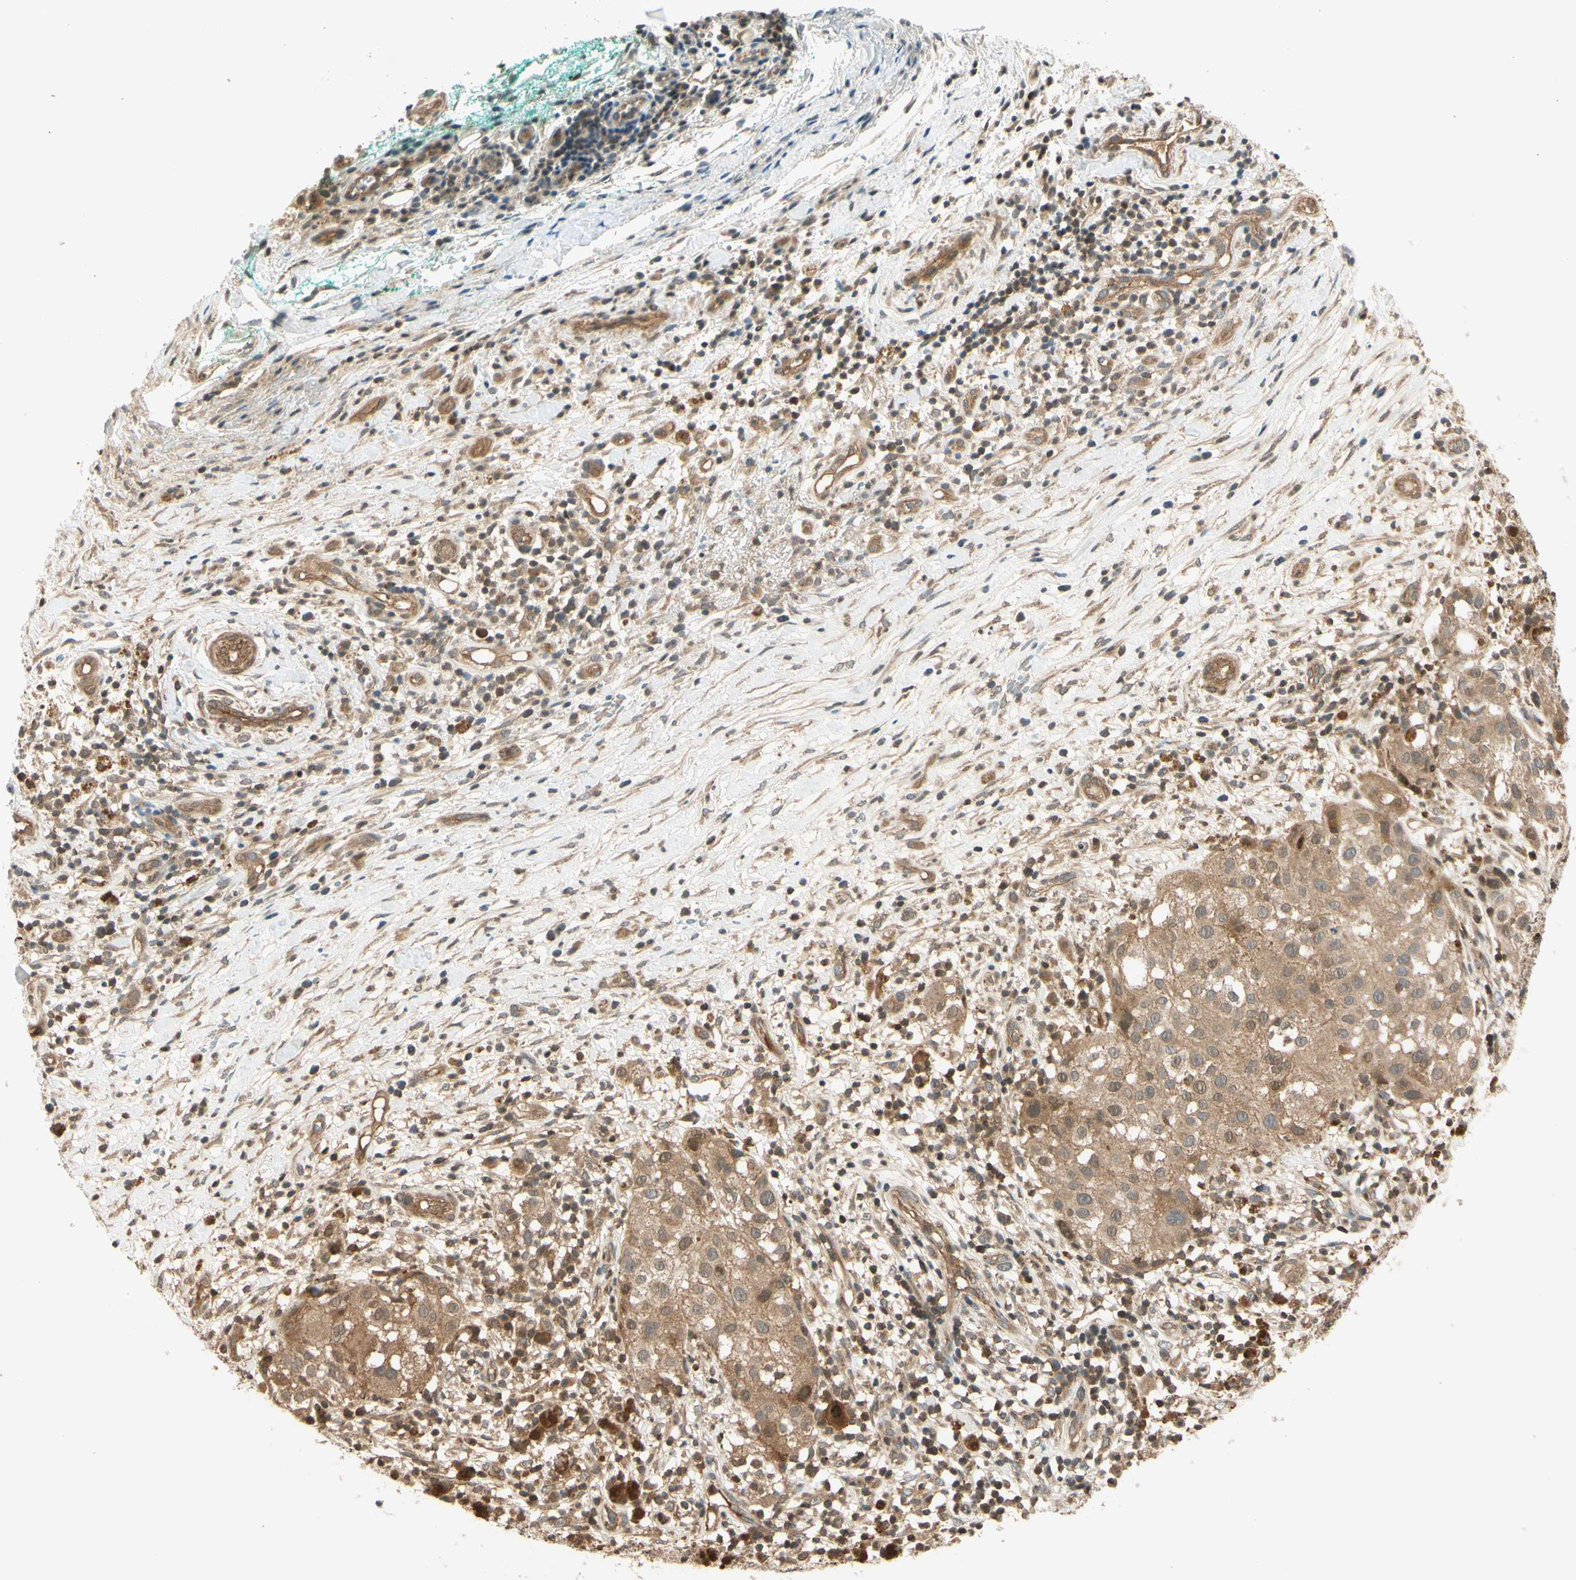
{"staining": {"intensity": "moderate", "quantity": ">75%", "location": "cytoplasmic/membranous"}, "tissue": "melanoma", "cell_type": "Tumor cells", "image_type": "cancer", "snomed": [{"axis": "morphology", "description": "Necrosis, NOS"}, {"axis": "morphology", "description": "Malignant melanoma, NOS"}, {"axis": "topography", "description": "Skin"}], "caption": "Moderate cytoplasmic/membranous positivity for a protein is present in about >75% of tumor cells of melanoma using immunohistochemistry (IHC).", "gene": "EPHA8", "patient": {"sex": "female", "age": 87}}